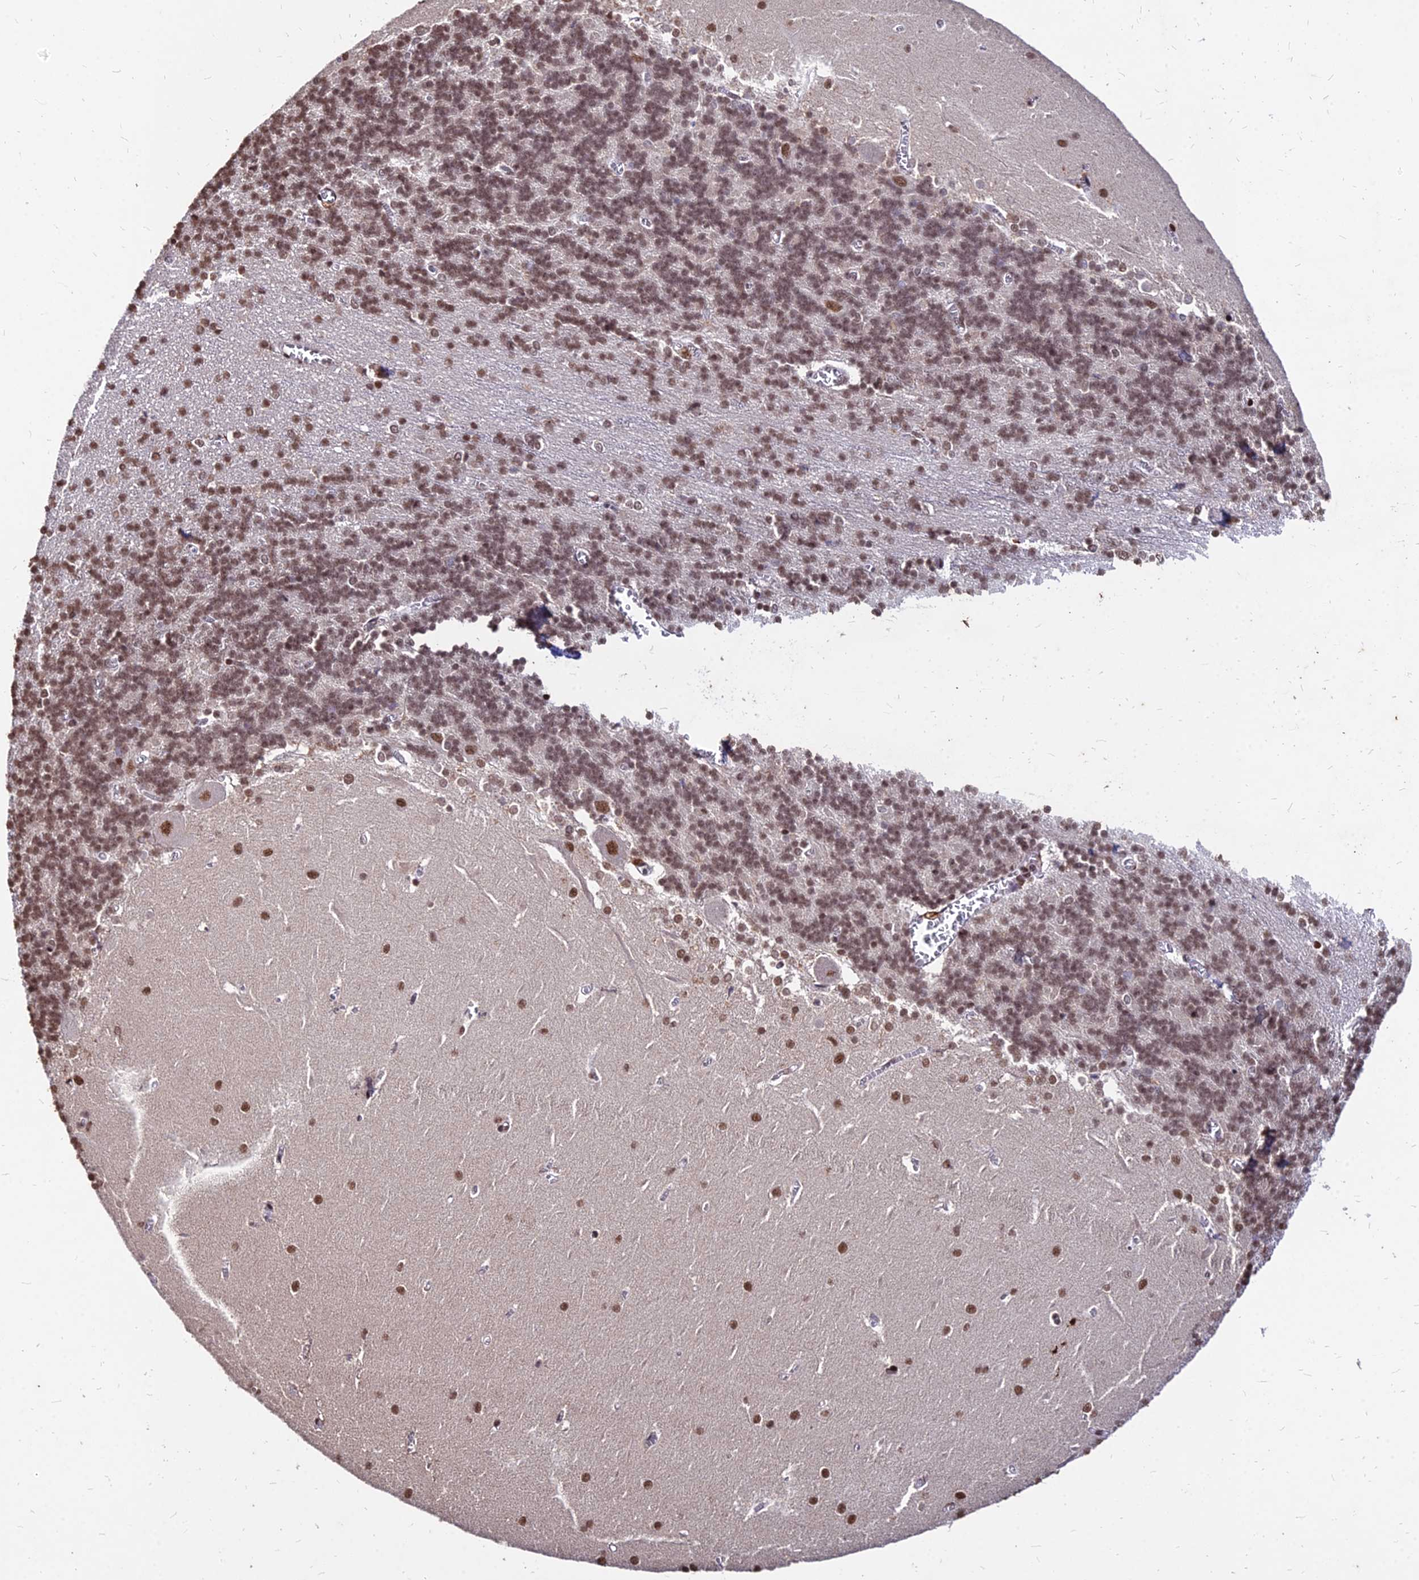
{"staining": {"intensity": "moderate", "quantity": "25%-75%", "location": "nuclear"}, "tissue": "cerebellum", "cell_type": "Cells in granular layer", "image_type": "normal", "snomed": [{"axis": "morphology", "description": "Normal tissue, NOS"}, {"axis": "topography", "description": "Cerebellum"}], "caption": "Protein staining of unremarkable cerebellum demonstrates moderate nuclear expression in approximately 25%-75% of cells in granular layer. (Stains: DAB in brown, nuclei in blue, Microscopy: brightfield microscopy at high magnification).", "gene": "ZBED4", "patient": {"sex": "male", "age": 37}}